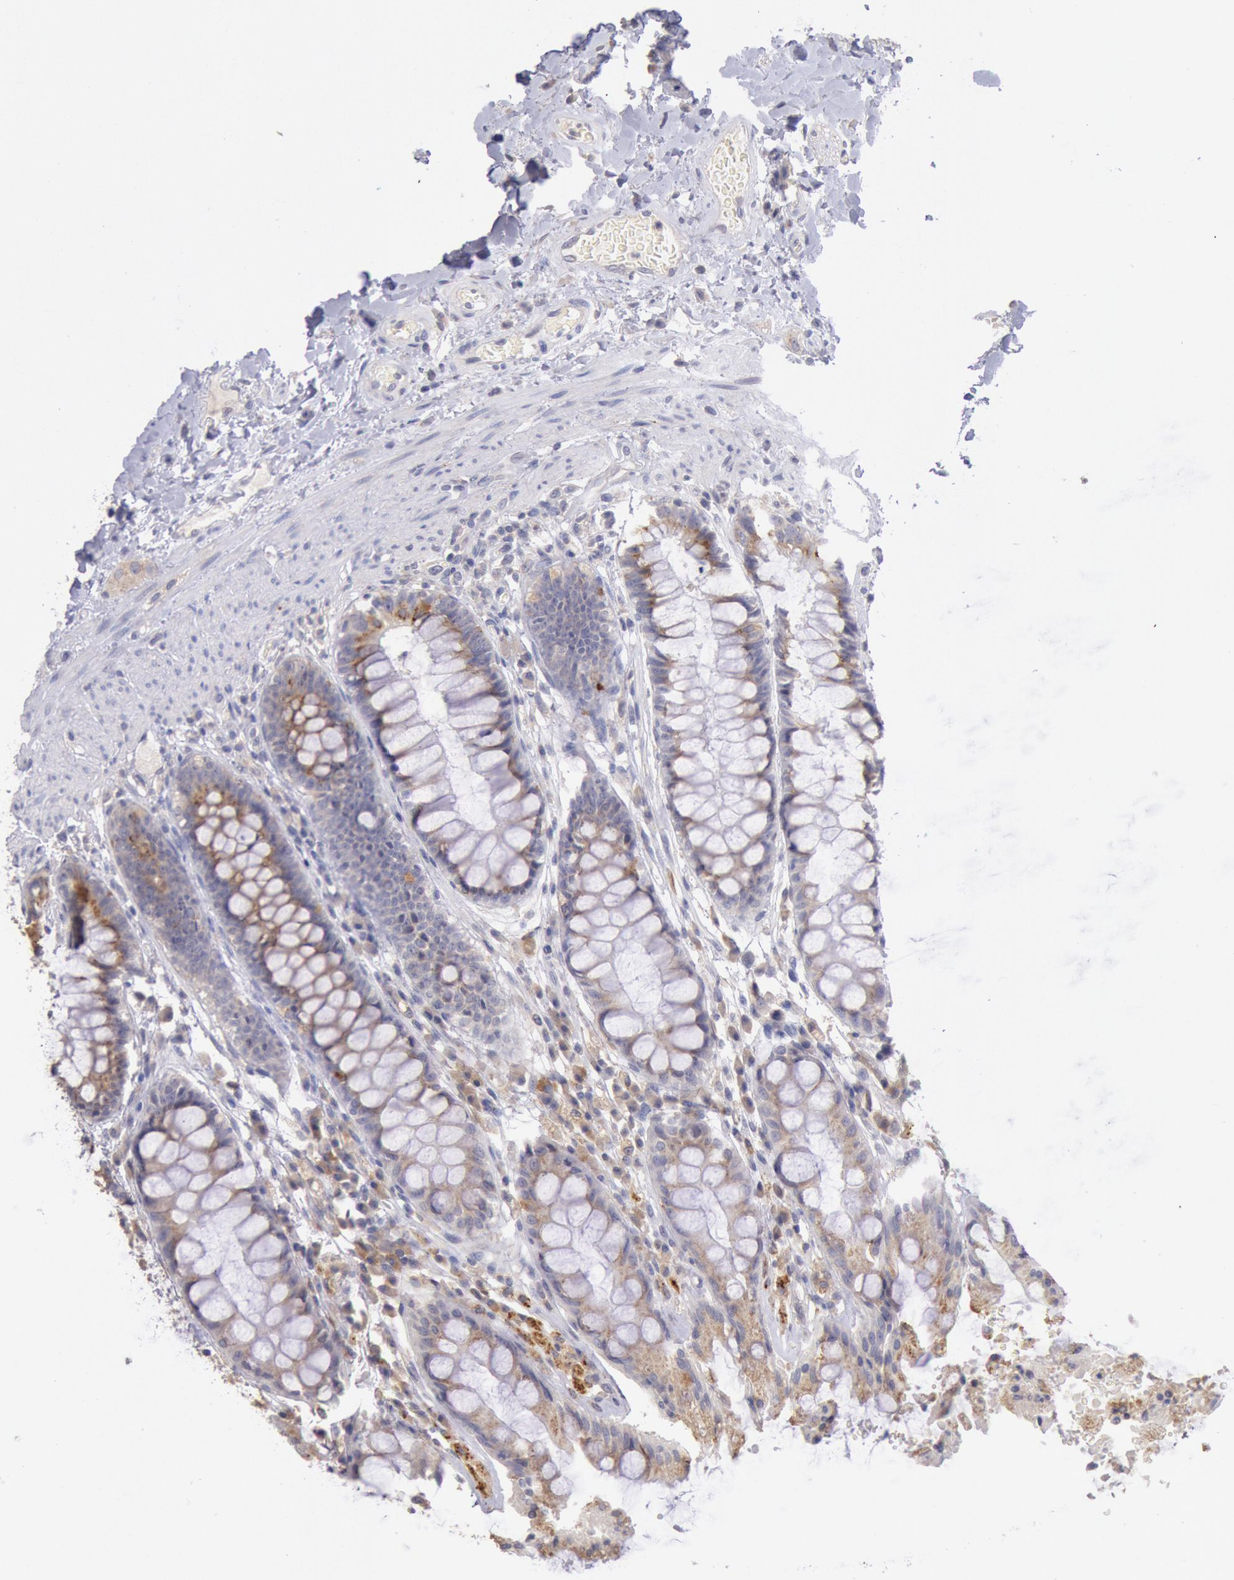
{"staining": {"intensity": "moderate", "quantity": ">75%", "location": "cytoplasmic/membranous"}, "tissue": "rectum", "cell_type": "Glandular cells", "image_type": "normal", "snomed": [{"axis": "morphology", "description": "Normal tissue, NOS"}, {"axis": "topography", "description": "Rectum"}], "caption": "A photomicrograph of human rectum stained for a protein shows moderate cytoplasmic/membranous brown staining in glandular cells.", "gene": "GAL3ST1", "patient": {"sex": "female", "age": 46}}